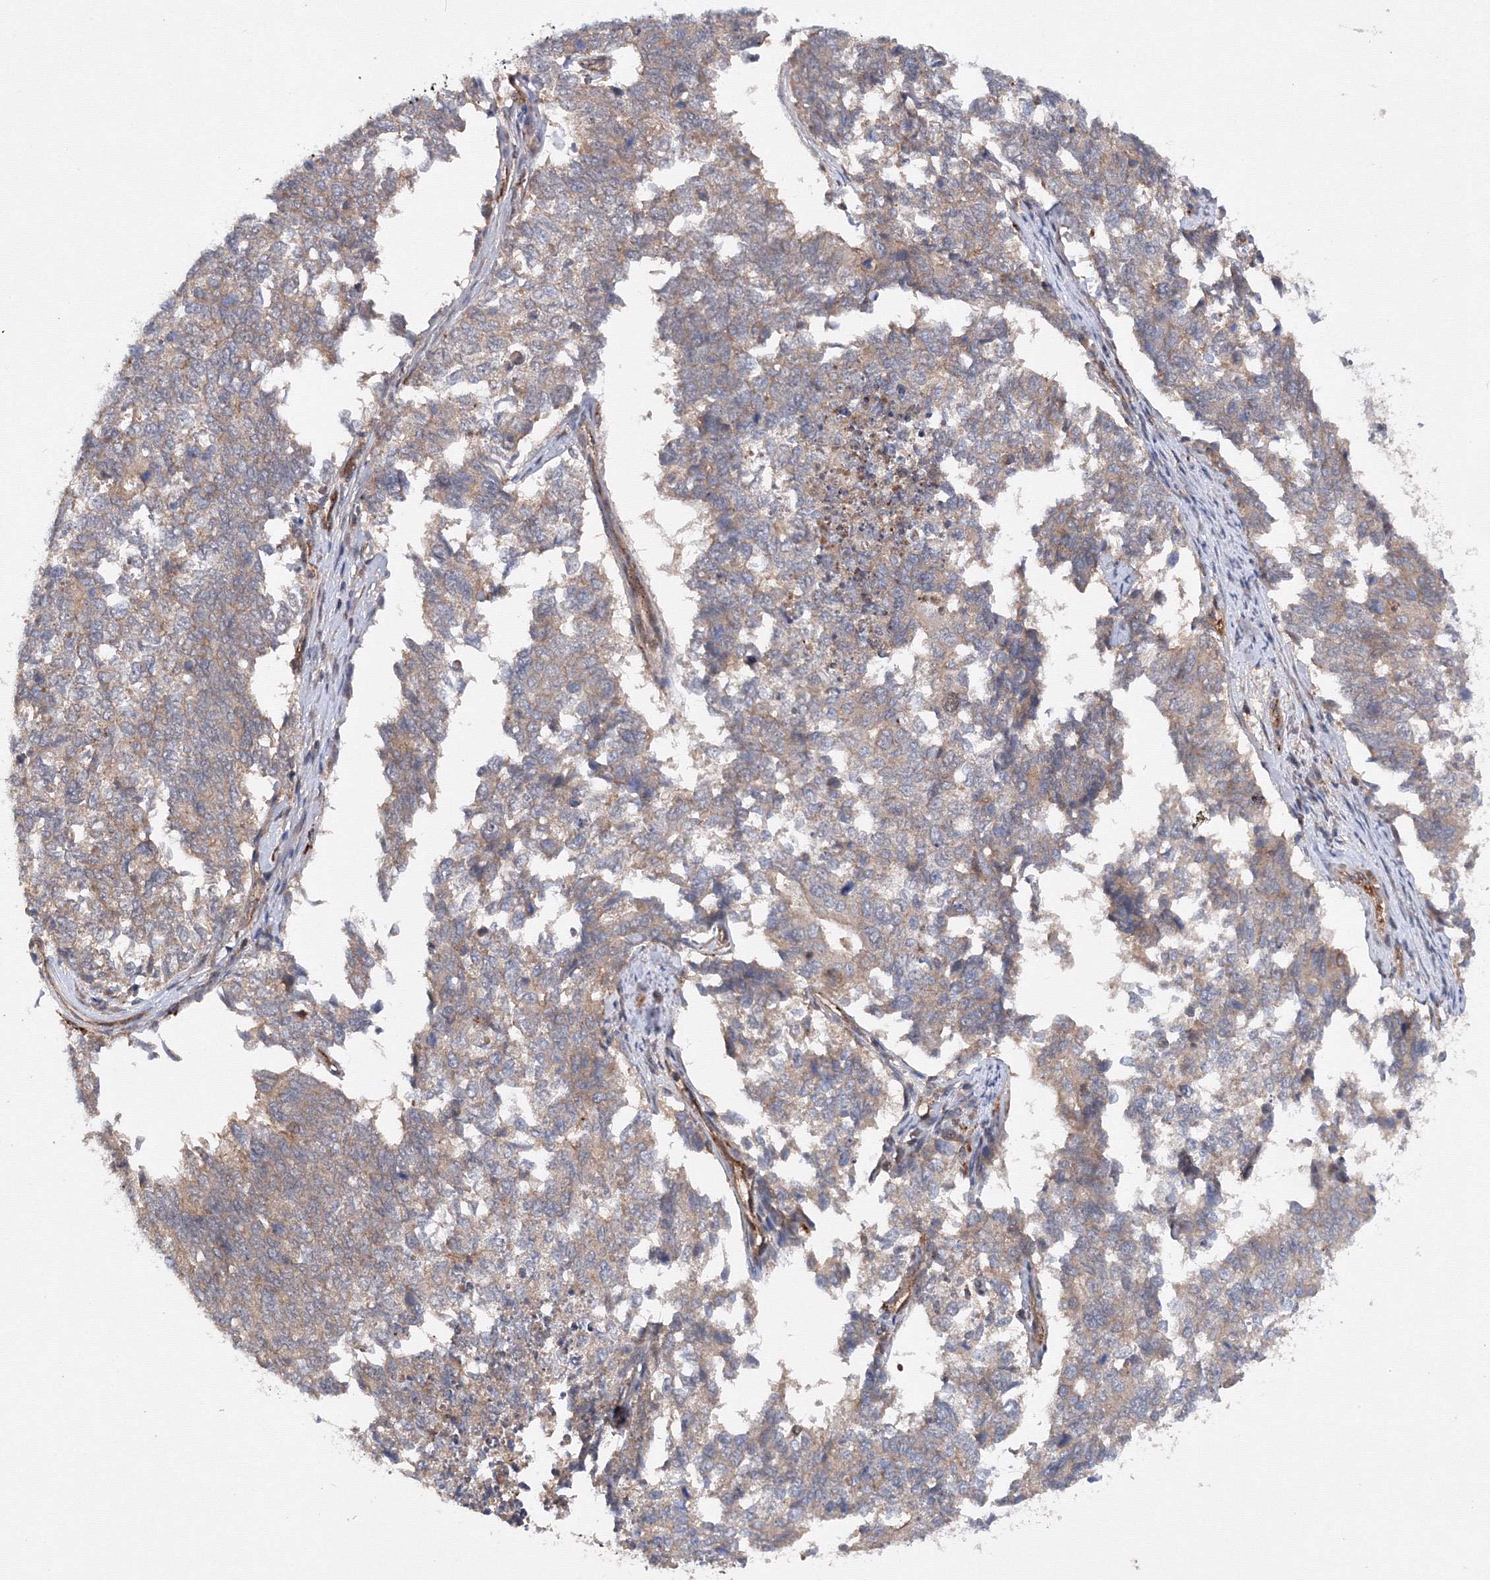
{"staining": {"intensity": "weak", "quantity": "25%-75%", "location": "cytoplasmic/membranous"}, "tissue": "cervical cancer", "cell_type": "Tumor cells", "image_type": "cancer", "snomed": [{"axis": "morphology", "description": "Squamous cell carcinoma, NOS"}, {"axis": "topography", "description": "Cervix"}], "caption": "Weak cytoplasmic/membranous expression is appreciated in about 25%-75% of tumor cells in squamous cell carcinoma (cervical).", "gene": "DCTD", "patient": {"sex": "female", "age": 63}}